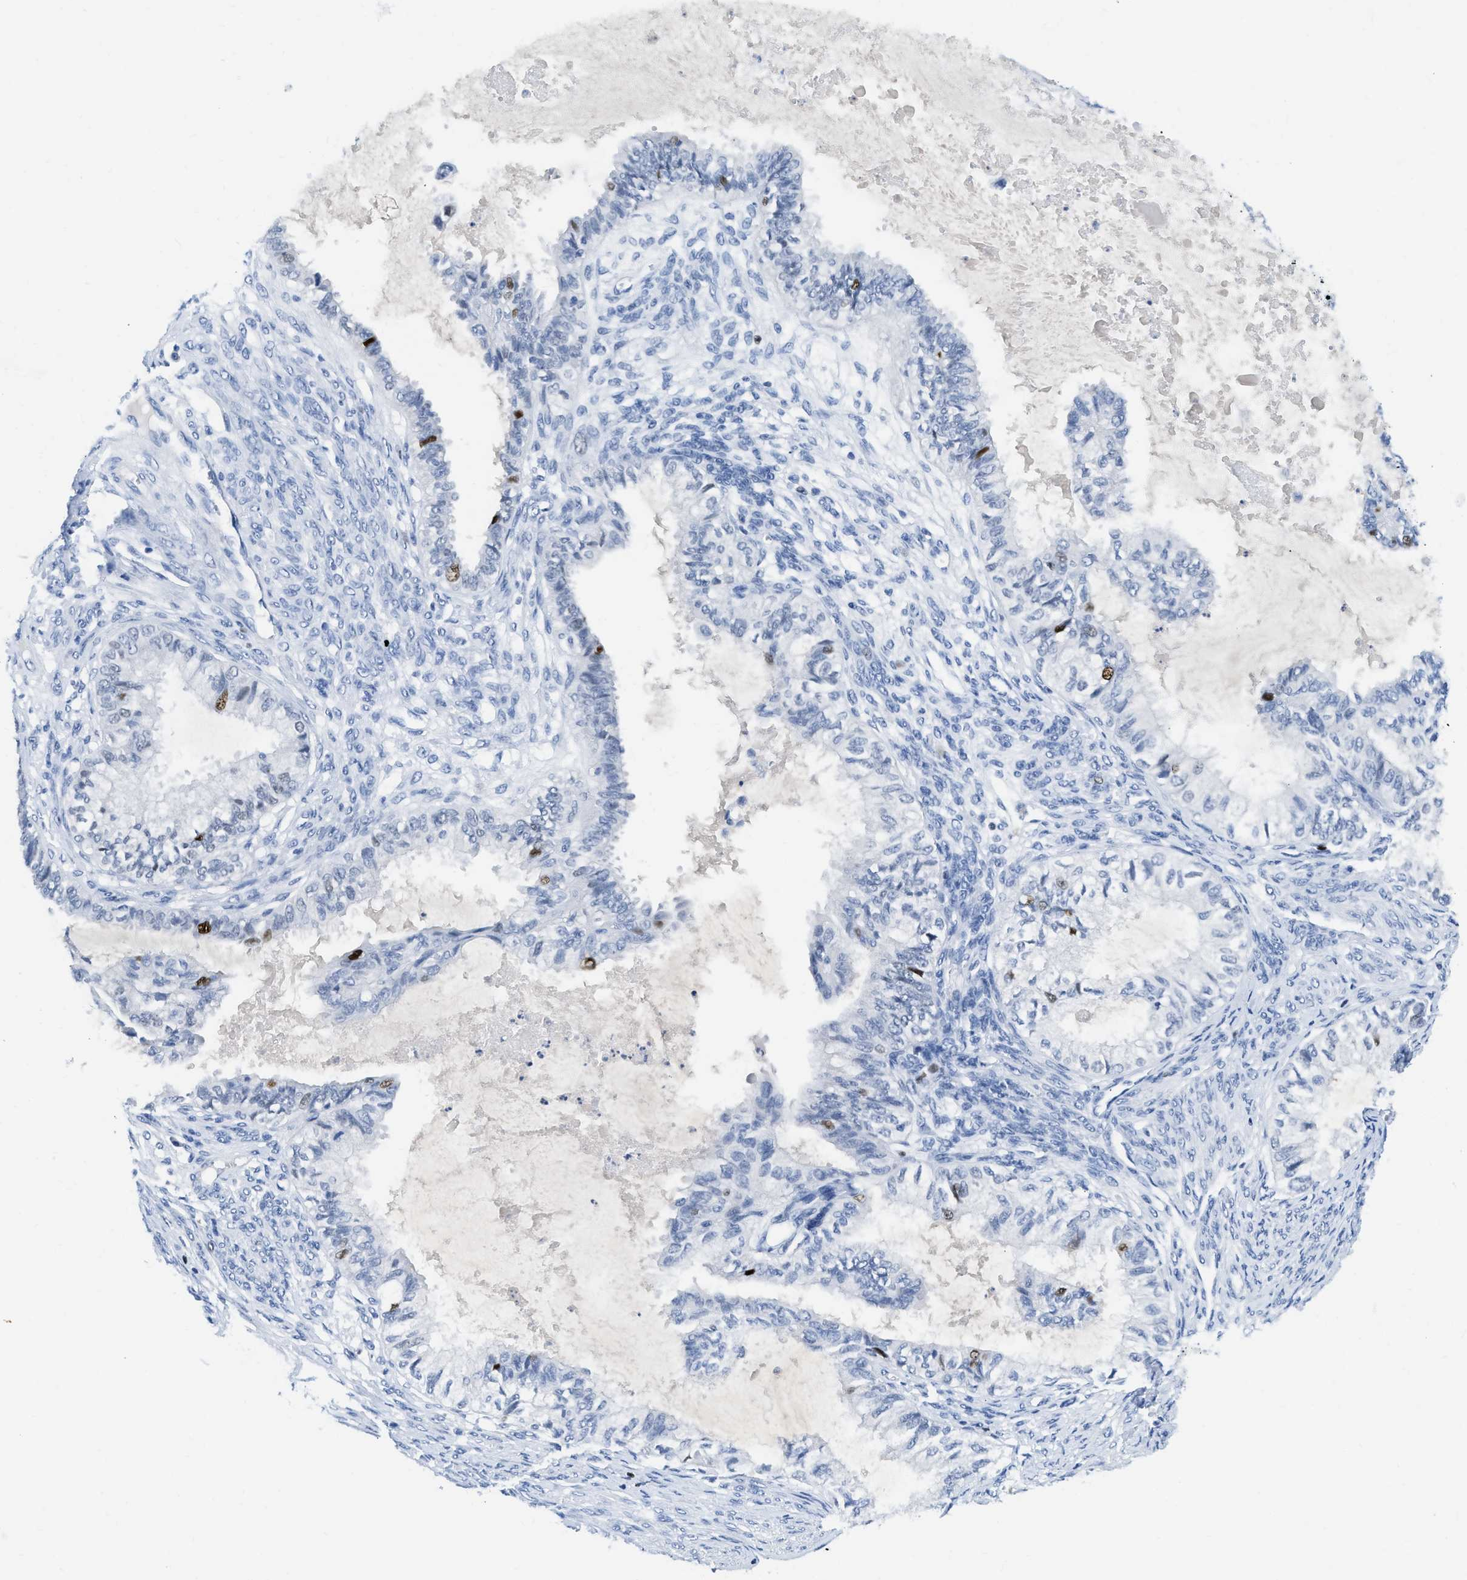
{"staining": {"intensity": "negative", "quantity": "none", "location": "none"}, "tissue": "cervical cancer", "cell_type": "Tumor cells", "image_type": "cancer", "snomed": [{"axis": "morphology", "description": "Normal tissue, NOS"}, {"axis": "morphology", "description": "Adenocarcinoma, NOS"}, {"axis": "topography", "description": "Cervix"}, {"axis": "topography", "description": "Endometrium"}], "caption": "A micrograph of cervical cancer stained for a protein displays no brown staining in tumor cells. Nuclei are stained in blue.", "gene": "TCF7", "patient": {"sex": "female", "age": 86}}